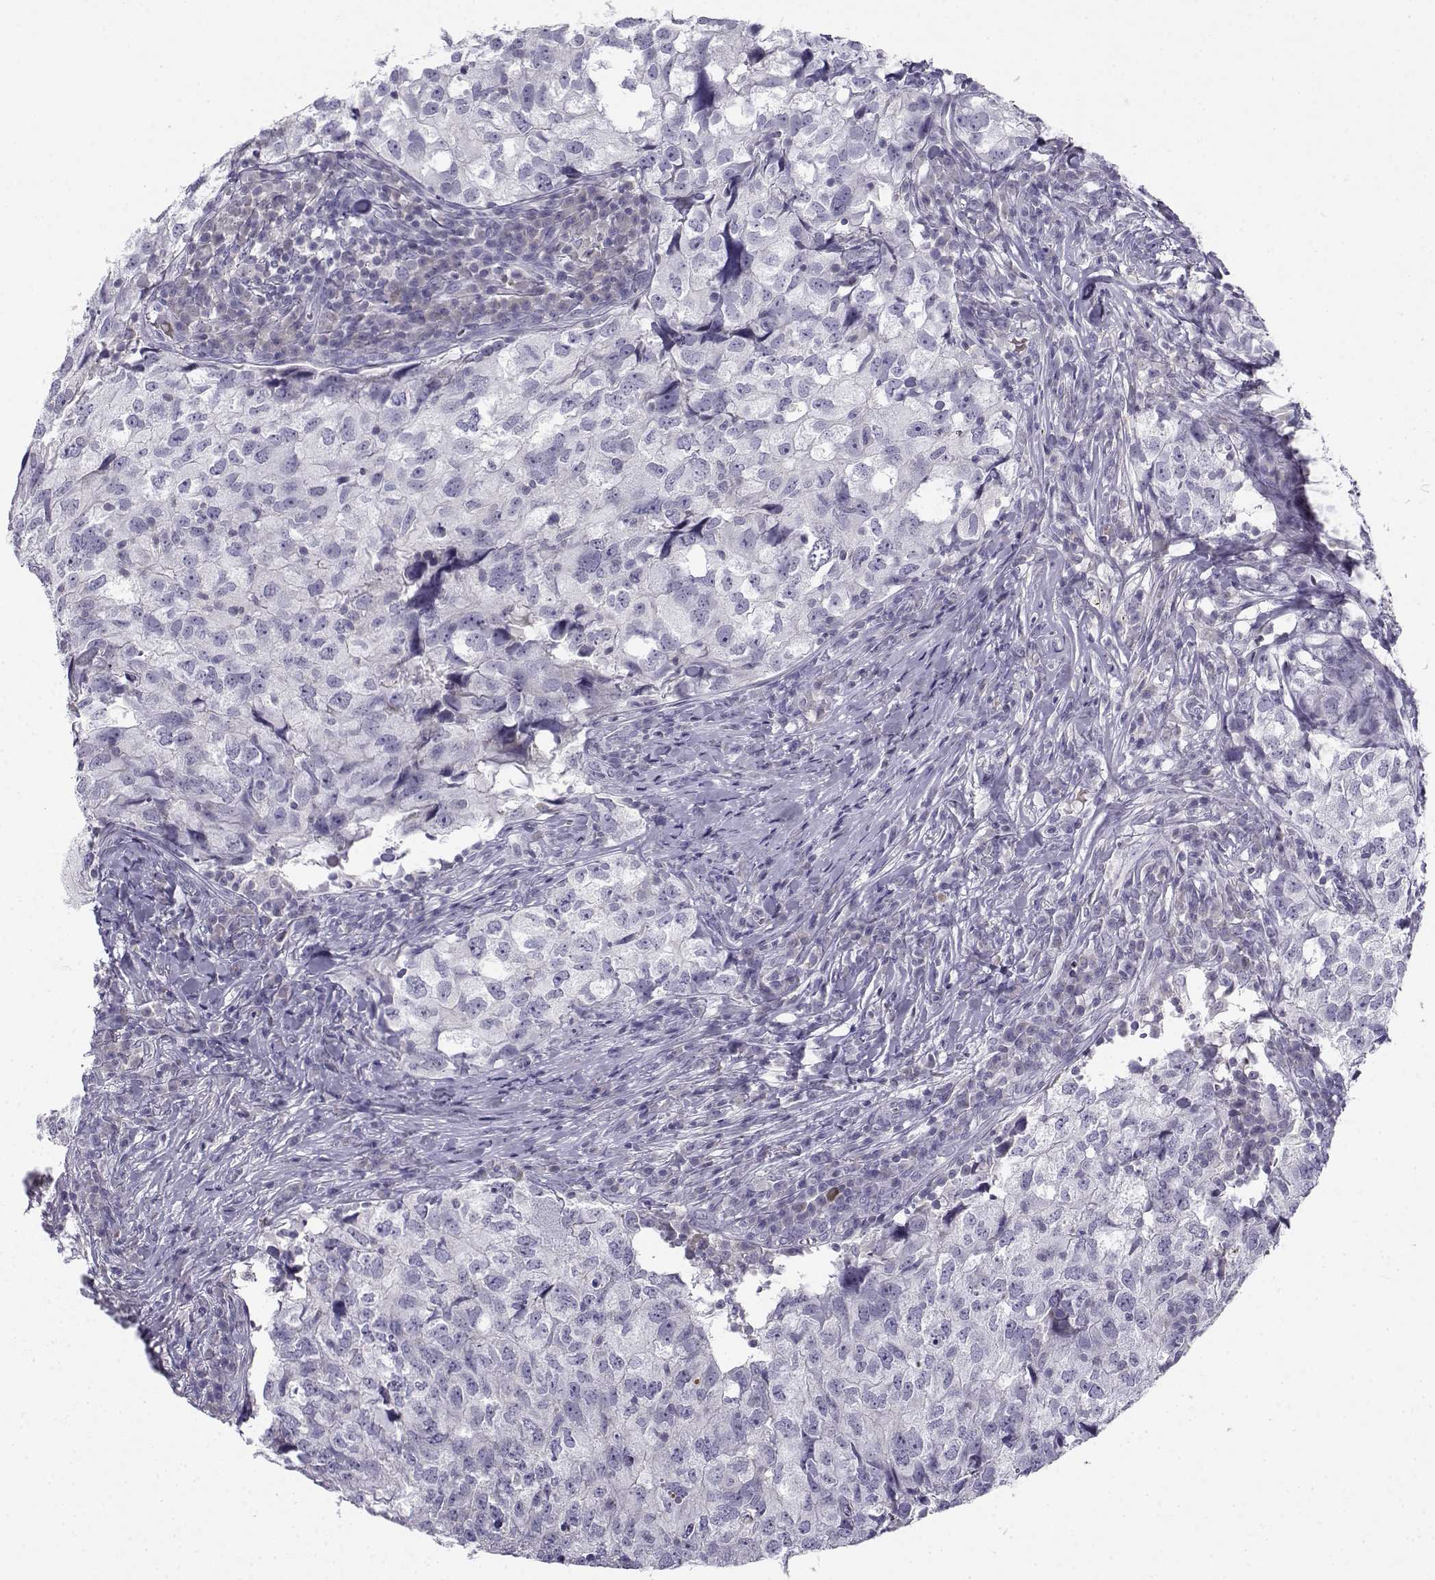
{"staining": {"intensity": "negative", "quantity": "none", "location": "none"}, "tissue": "breast cancer", "cell_type": "Tumor cells", "image_type": "cancer", "snomed": [{"axis": "morphology", "description": "Duct carcinoma"}, {"axis": "topography", "description": "Breast"}], "caption": "This micrograph is of breast cancer stained with IHC to label a protein in brown with the nuclei are counter-stained blue. There is no positivity in tumor cells.", "gene": "FAM166A", "patient": {"sex": "female", "age": 30}}